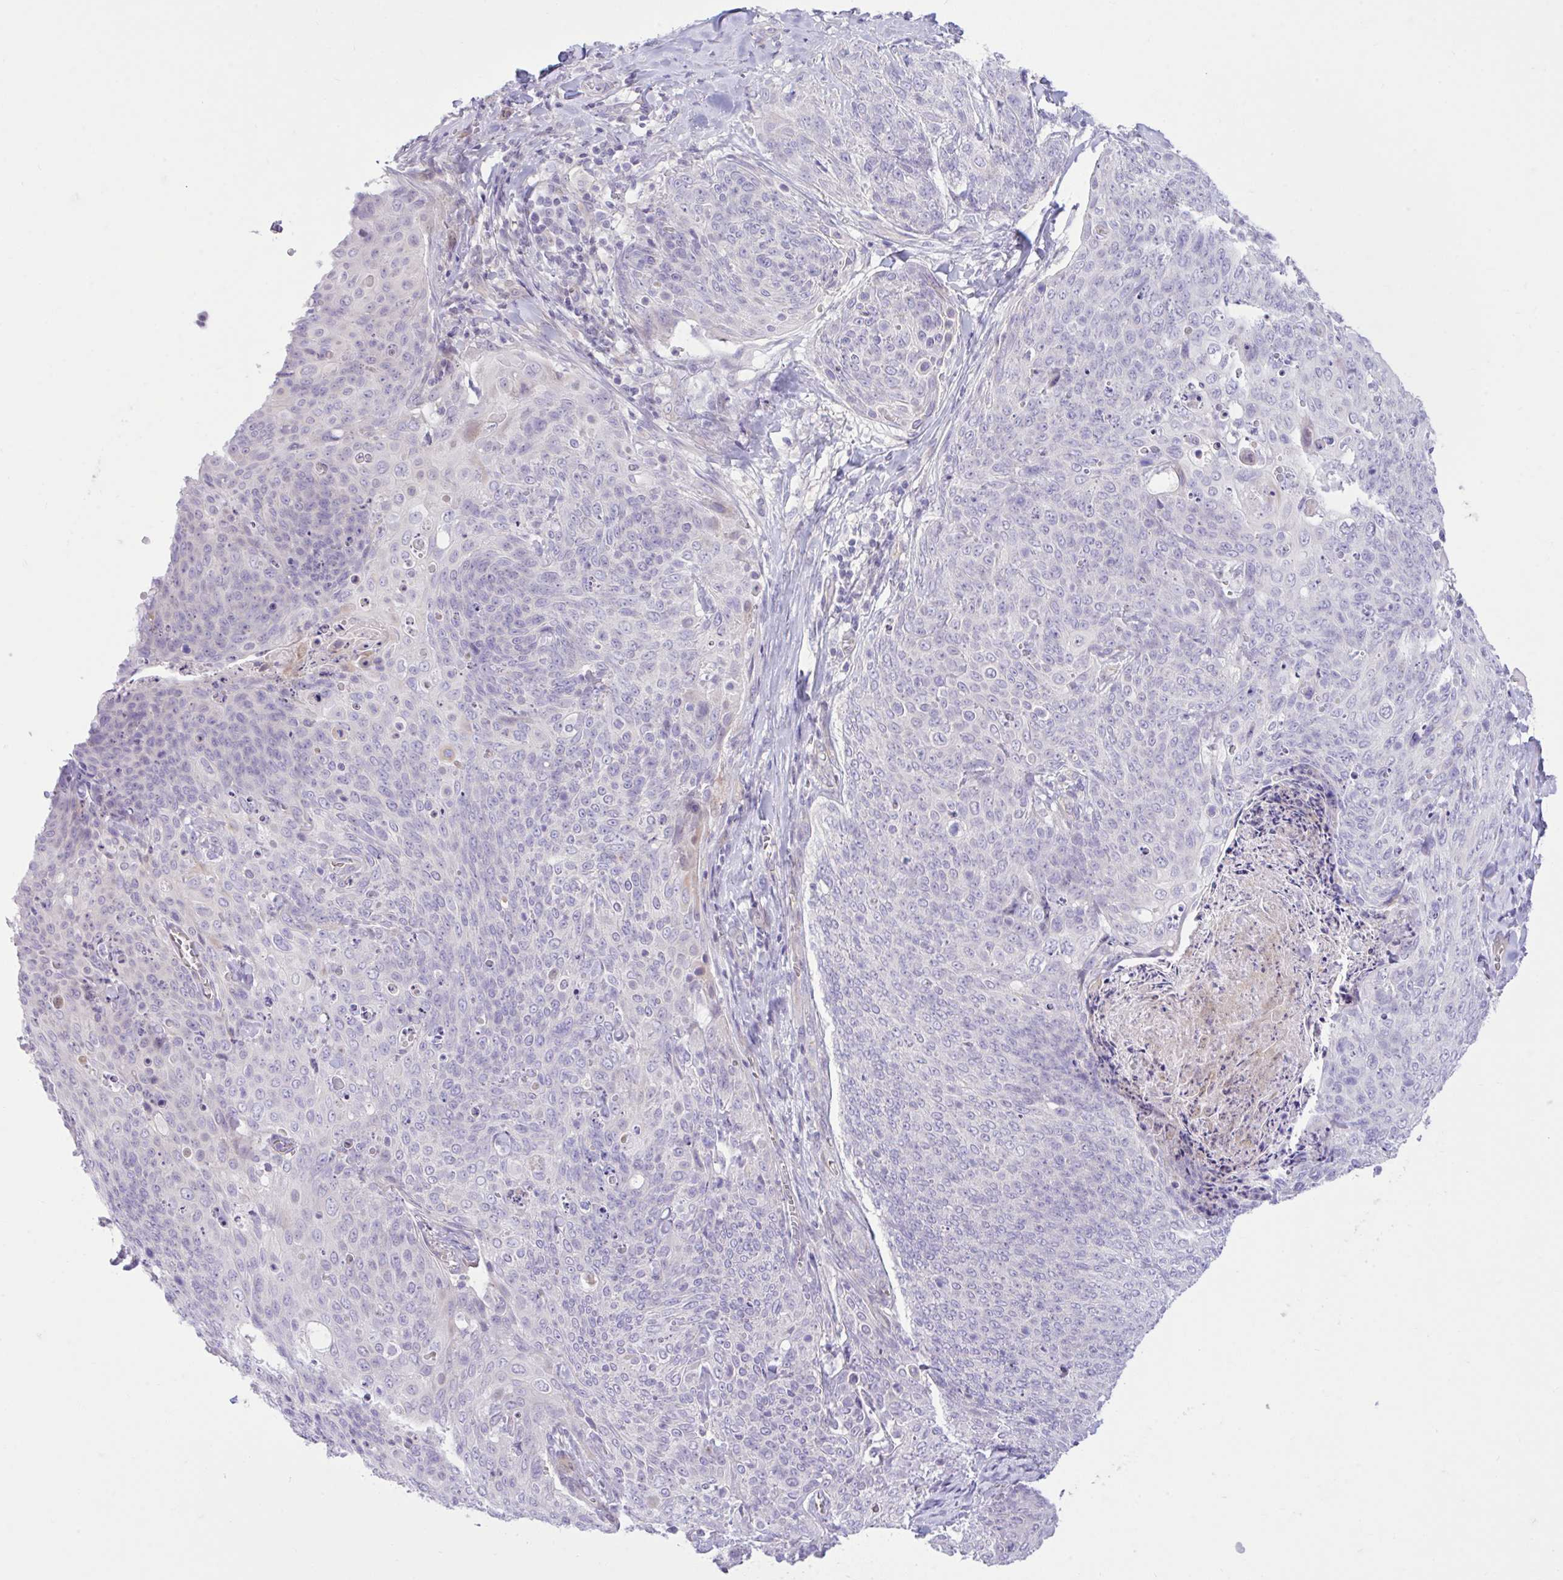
{"staining": {"intensity": "negative", "quantity": "none", "location": "none"}, "tissue": "skin cancer", "cell_type": "Tumor cells", "image_type": "cancer", "snomed": [{"axis": "morphology", "description": "Squamous cell carcinoma, NOS"}, {"axis": "topography", "description": "Skin"}, {"axis": "topography", "description": "Vulva"}], "caption": "This is an IHC photomicrograph of human skin cancer. There is no staining in tumor cells.", "gene": "ZNF101", "patient": {"sex": "female", "age": 85}}